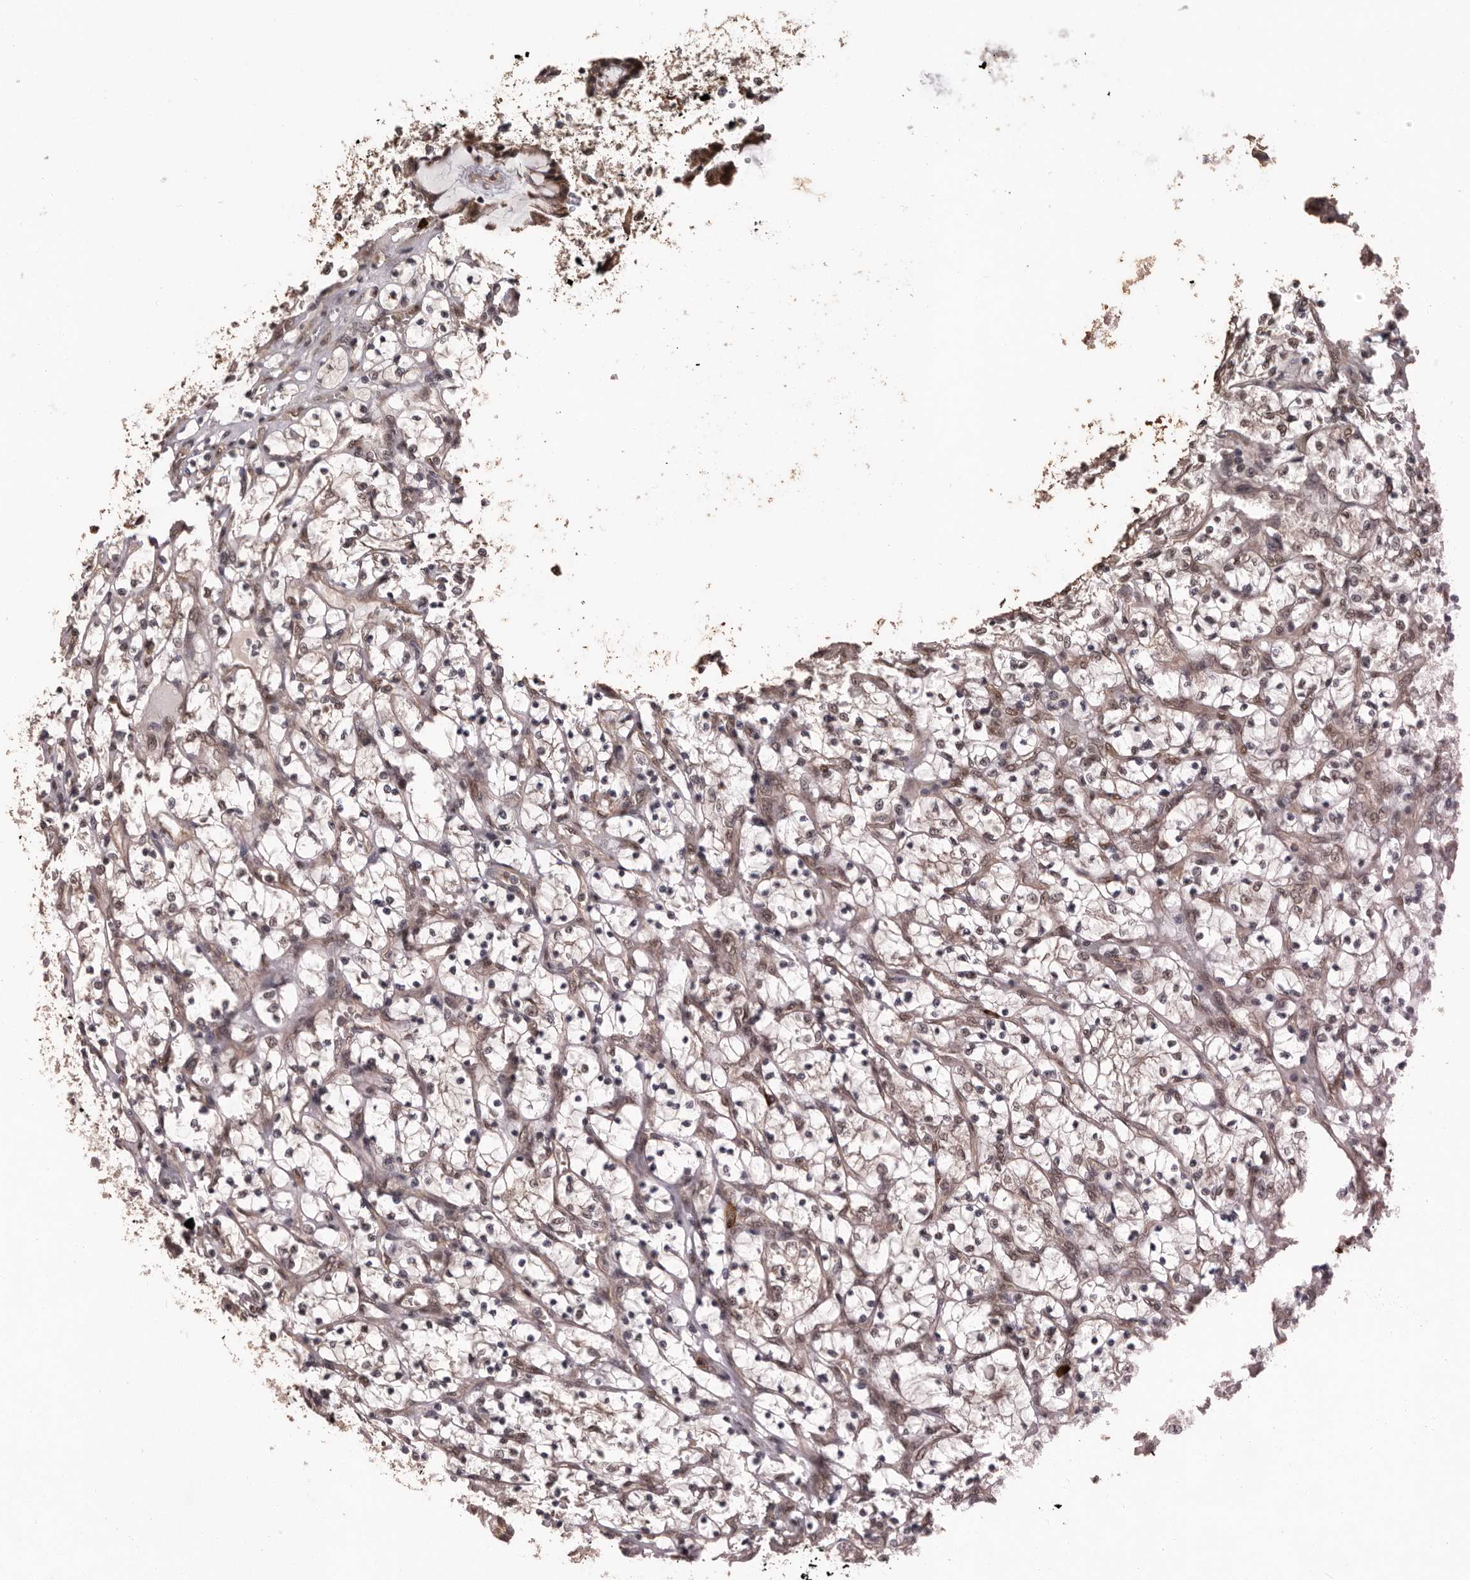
{"staining": {"intensity": "weak", "quantity": "25%-75%", "location": "cytoplasmic/membranous"}, "tissue": "renal cancer", "cell_type": "Tumor cells", "image_type": "cancer", "snomed": [{"axis": "morphology", "description": "Adenocarcinoma, NOS"}, {"axis": "topography", "description": "Kidney"}], "caption": "Immunohistochemistry (IHC) micrograph of renal cancer stained for a protein (brown), which reveals low levels of weak cytoplasmic/membranous positivity in approximately 25%-75% of tumor cells.", "gene": "VPS37A", "patient": {"sex": "female", "age": 69}}